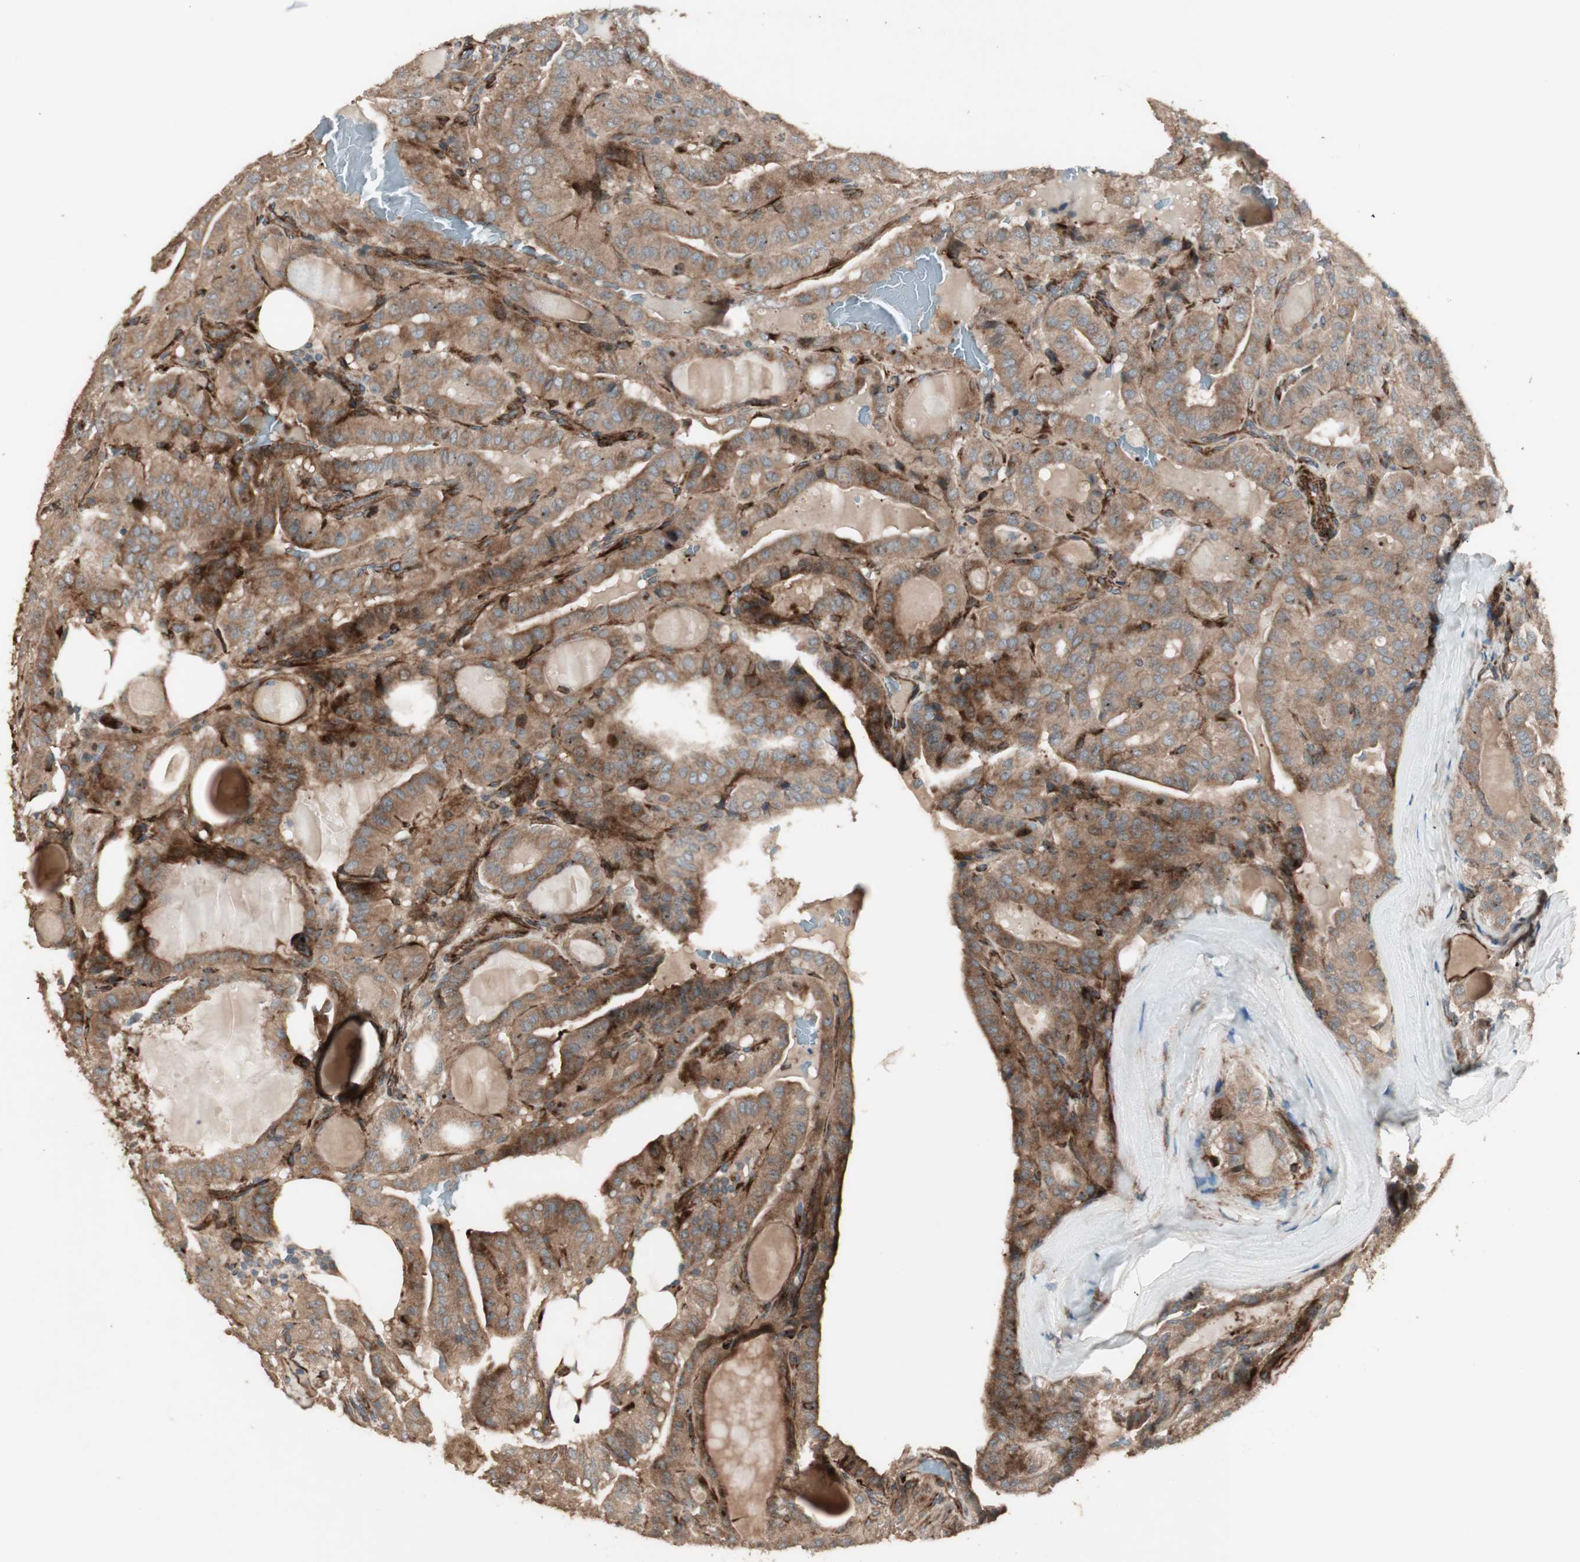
{"staining": {"intensity": "moderate", "quantity": ">75%", "location": "cytoplasmic/membranous"}, "tissue": "thyroid cancer", "cell_type": "Tumor cells", "image_type": "cancer", "snomed": [{"axis": "morphology", "description": "Papillary adenocarcinoma, NOS"}, {"axis": "topography", "description": "Thyroid gland"}], "caption": "Moderate cytoplasmic/membranous protein staining is present in about >75% of tumor cells in thyroid cancer (papillary adenocarcinoma). (IHC, brightfield microscopy, high magnification).", "gene": "PPP2R5E", "patient": {"sex": "male", "age": 77}}